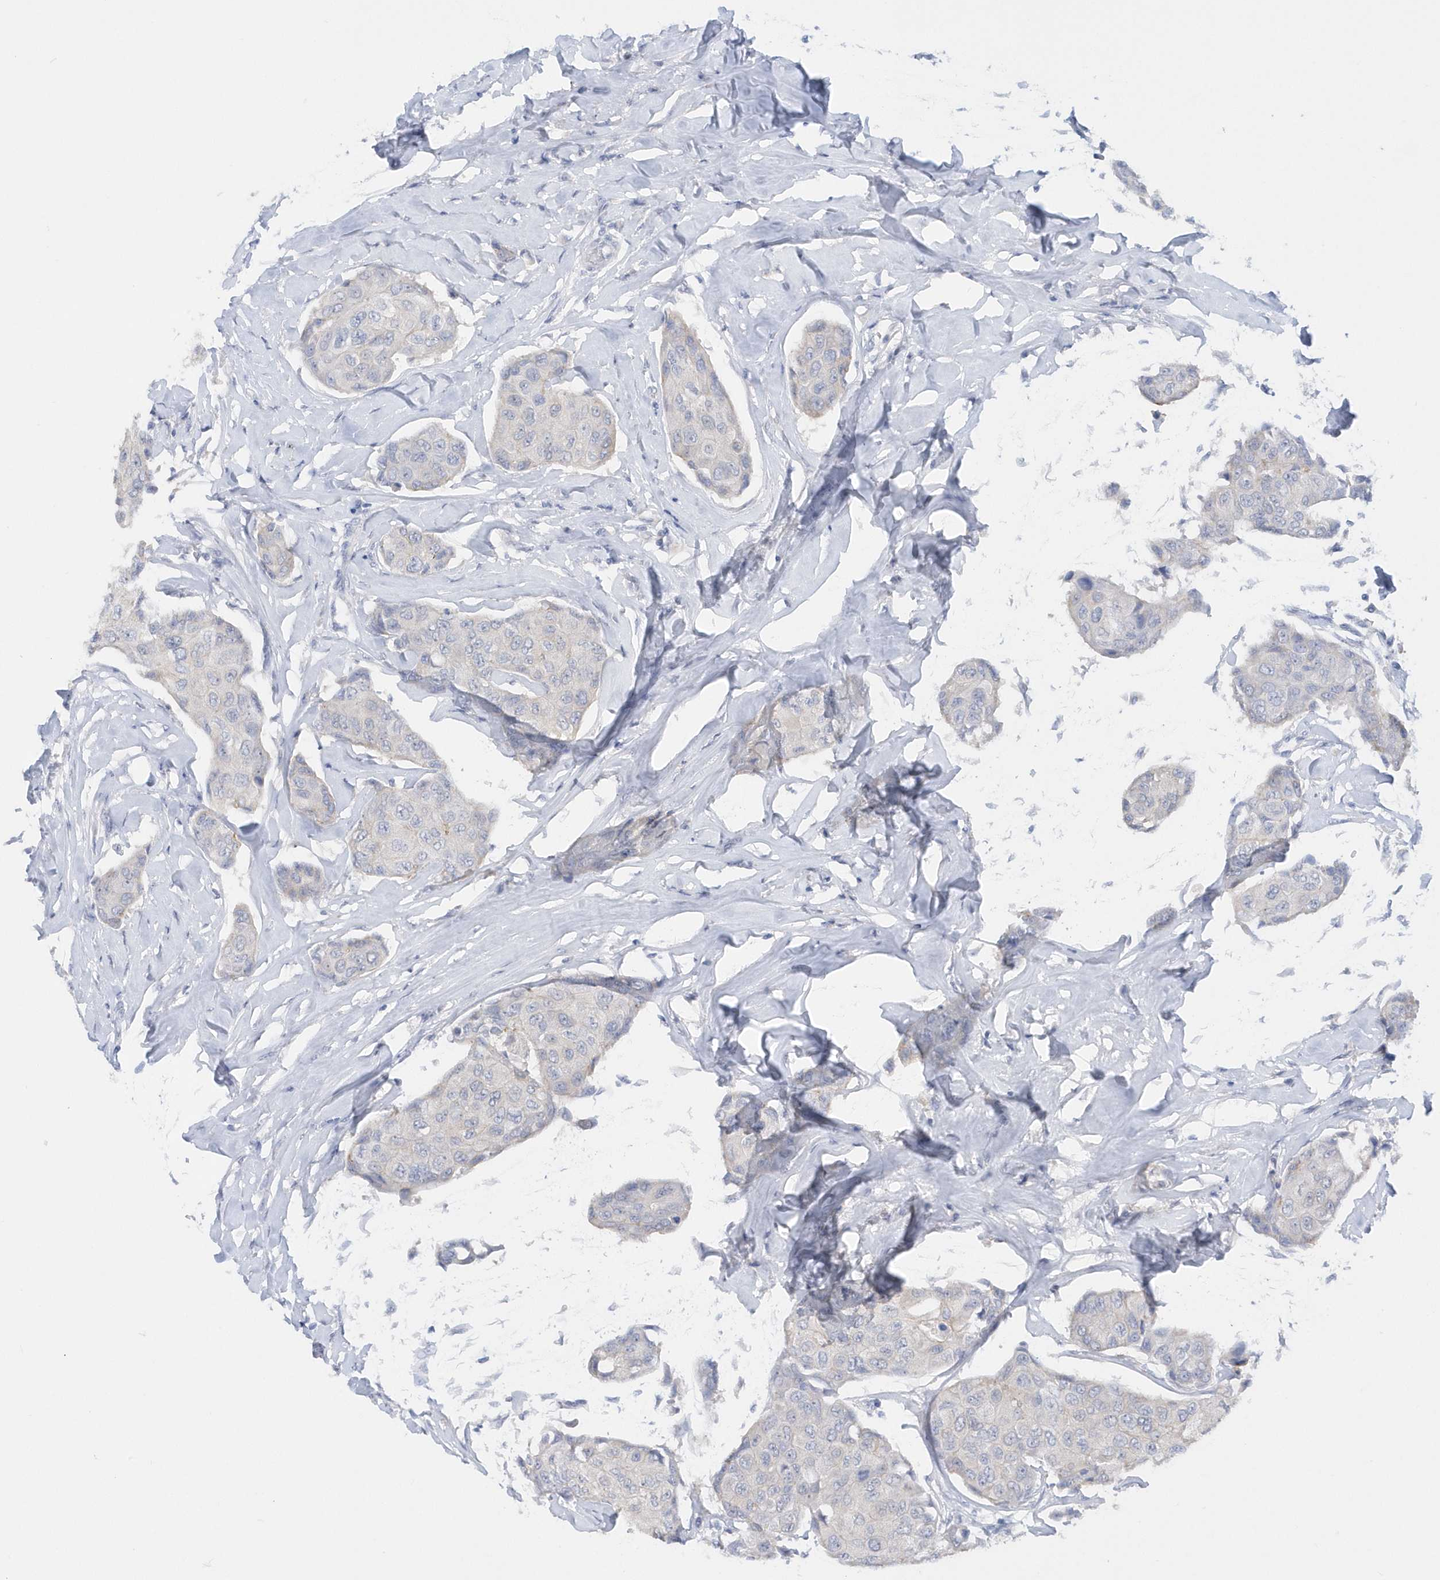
{"staining": {"intensity": "negative", "quantity": "none", "location": "none"}, "tissue": "breast cancer", "cell_type": "Tumor cells", "image_type": "cancer", "snomed": [{"axis": "morphology", "description": "Duct carcinoma"}, {"axis": "topography", "description": "Breast"}], "caption": "This is an immunohistochemistry image of breast cancer (invasive ductal carcinoma). There is no positivity in tumor cells.", "gene": "RPE", "patient": {"sex": "female", "age": 80}}